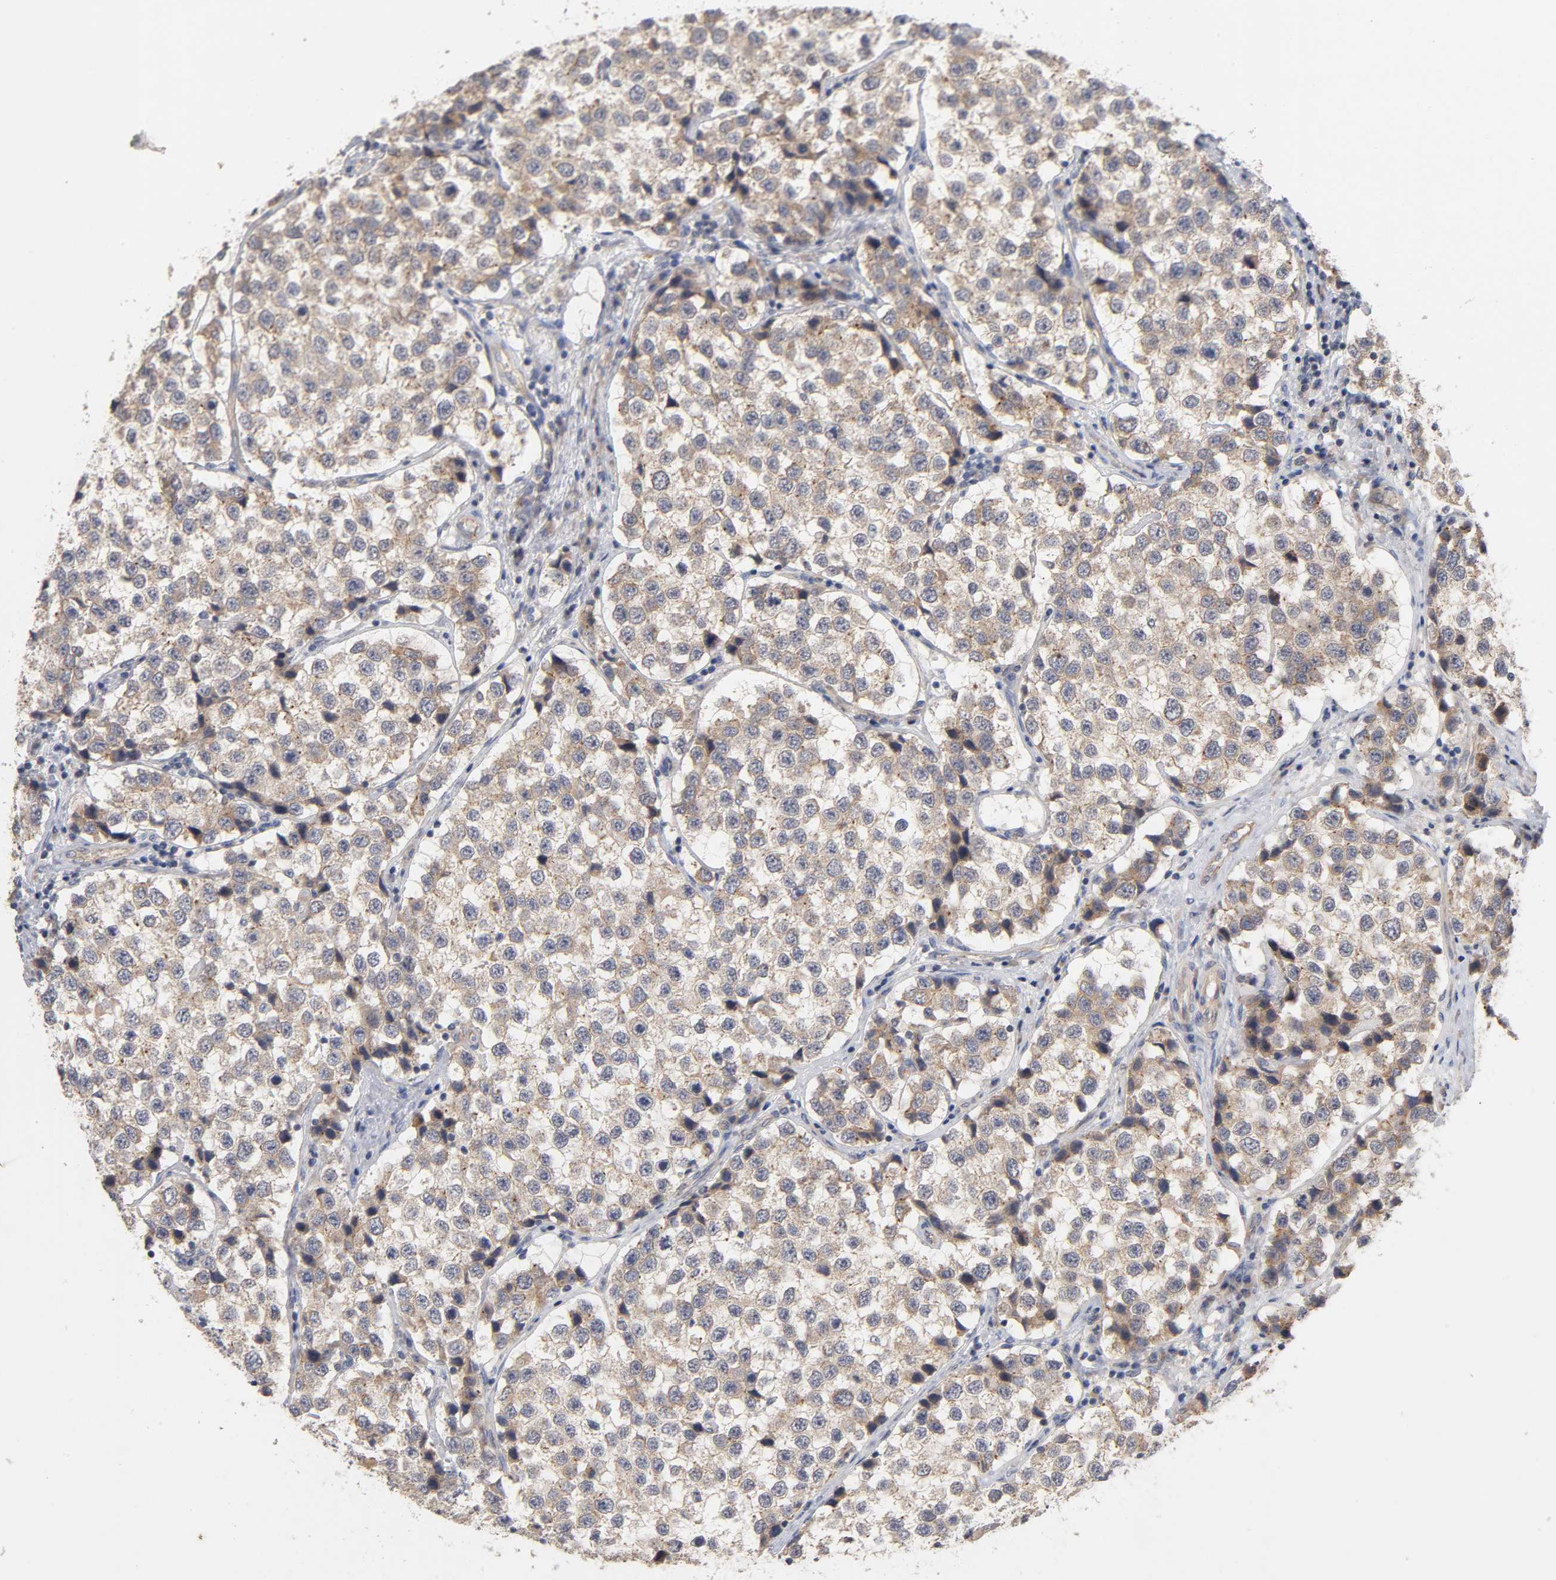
{"staining": {"intensity": "moderate", "quantity": ">75%", "location": "cytoplasmic/membranous"}, "tissue": "testis cancer", "cell_type": "Tumor cells", "image_type": "cancer", "snomed": [{"axis": "morphology", "description": "Seminoma, NOS"}, {"axis": "topography", "description": "Testis"}], "caption": "Protein expression analysis of testis seminoma demonstrates moderate cytoplasmic/membranous positivity in about >75% of tumor cells.", "gene": "PDZD11", "patient": {"sex": "male", "age": 39}}